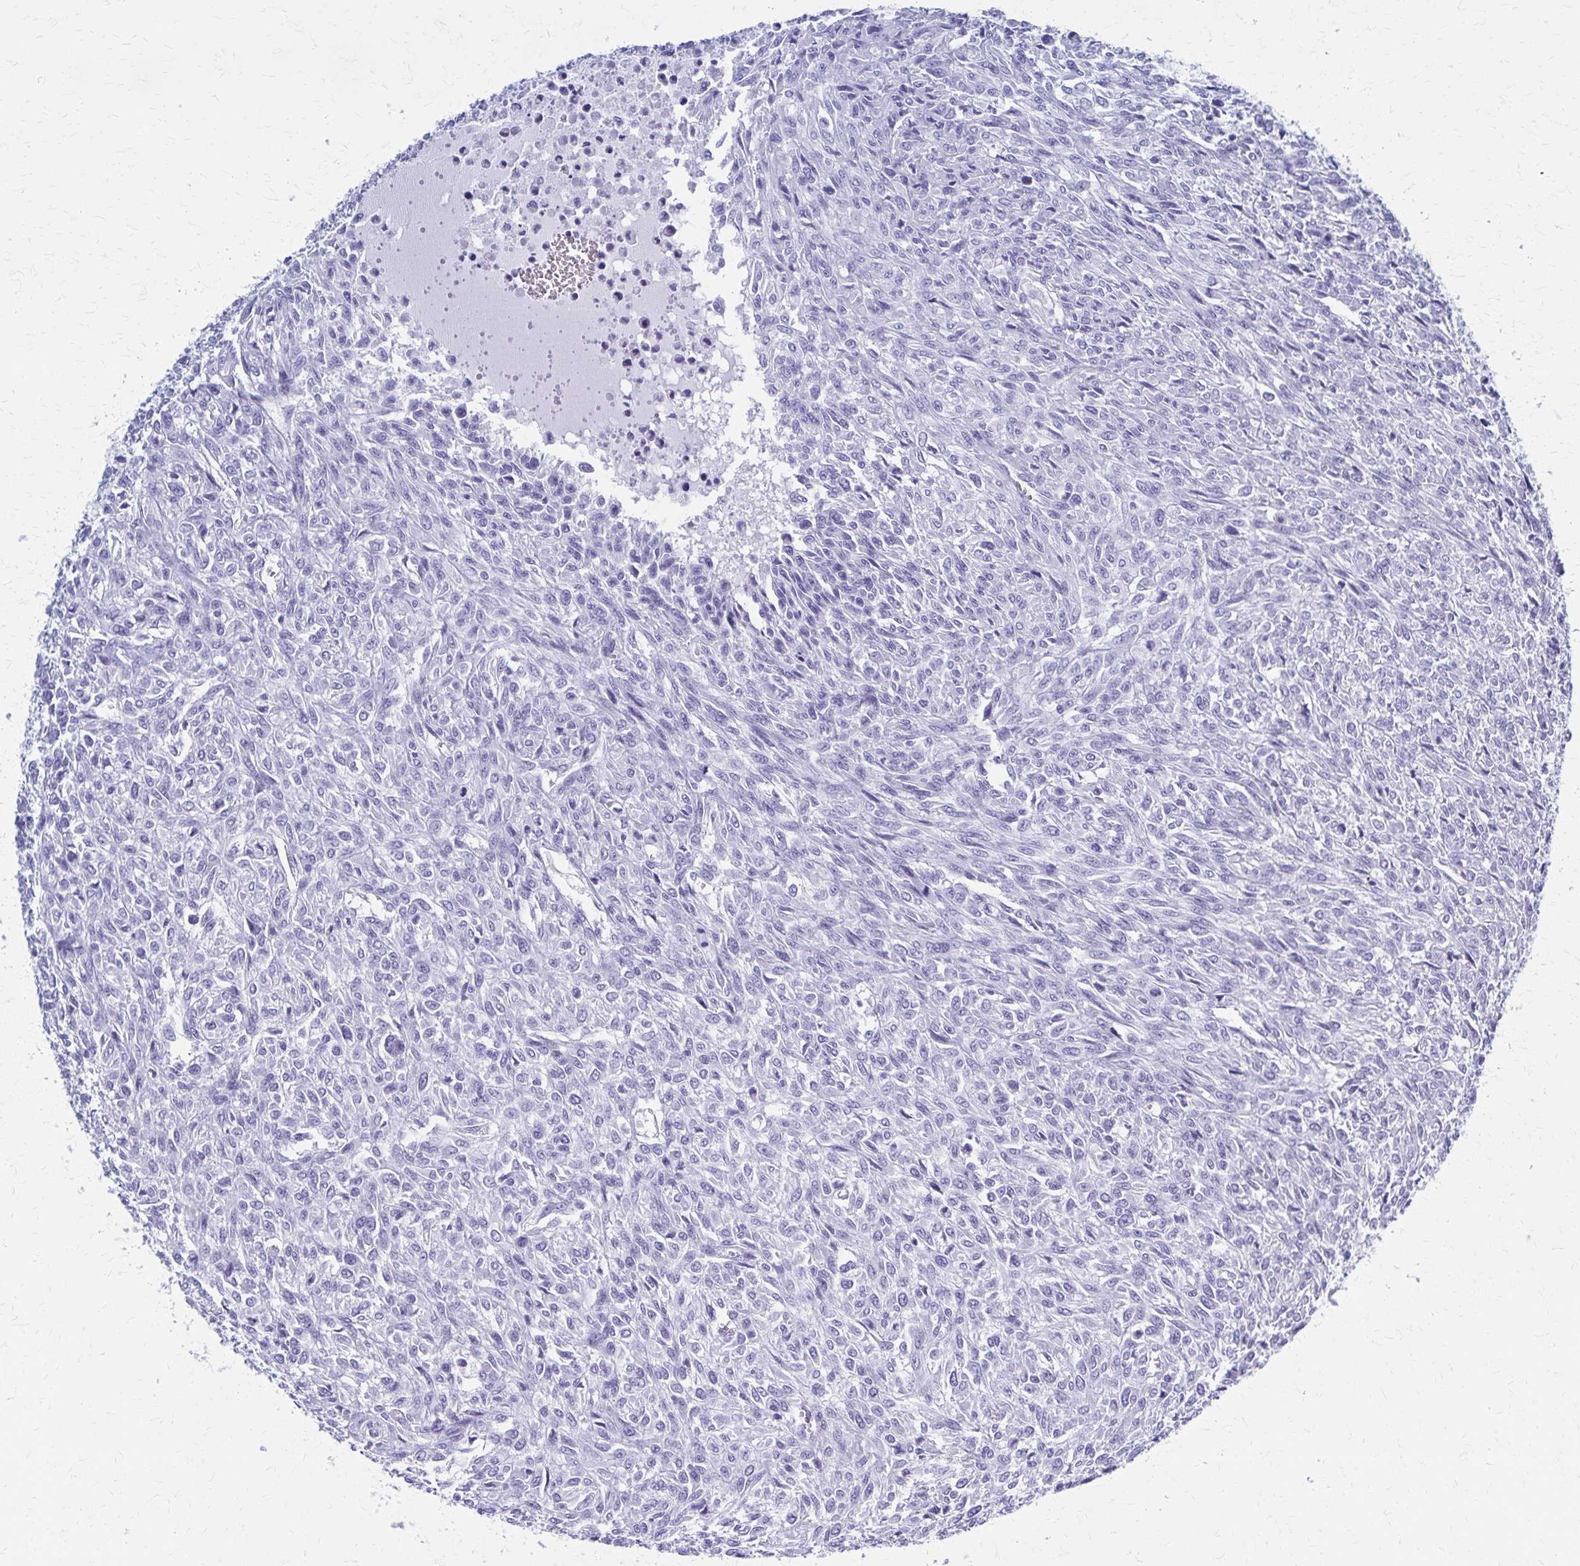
{"staining": {"intensity": "negative", "quantity": "none", "location": "none"}, "tissue": "renal cancer", "cell_type": "Tumor cells", "image_type": "cancer", "snomed": [{"axis": "morphology", "description": "Adenocarcinoma, NOS"}, {"axis": "topography", "description": "Kidney"}], "caption": "Immunohistochemical staining of renal cancer (adenocarcinoma) exhibits no significant expression in tumor cells.", "gene": "CELF5", "patient": {"sex": "male", "age": 58}}